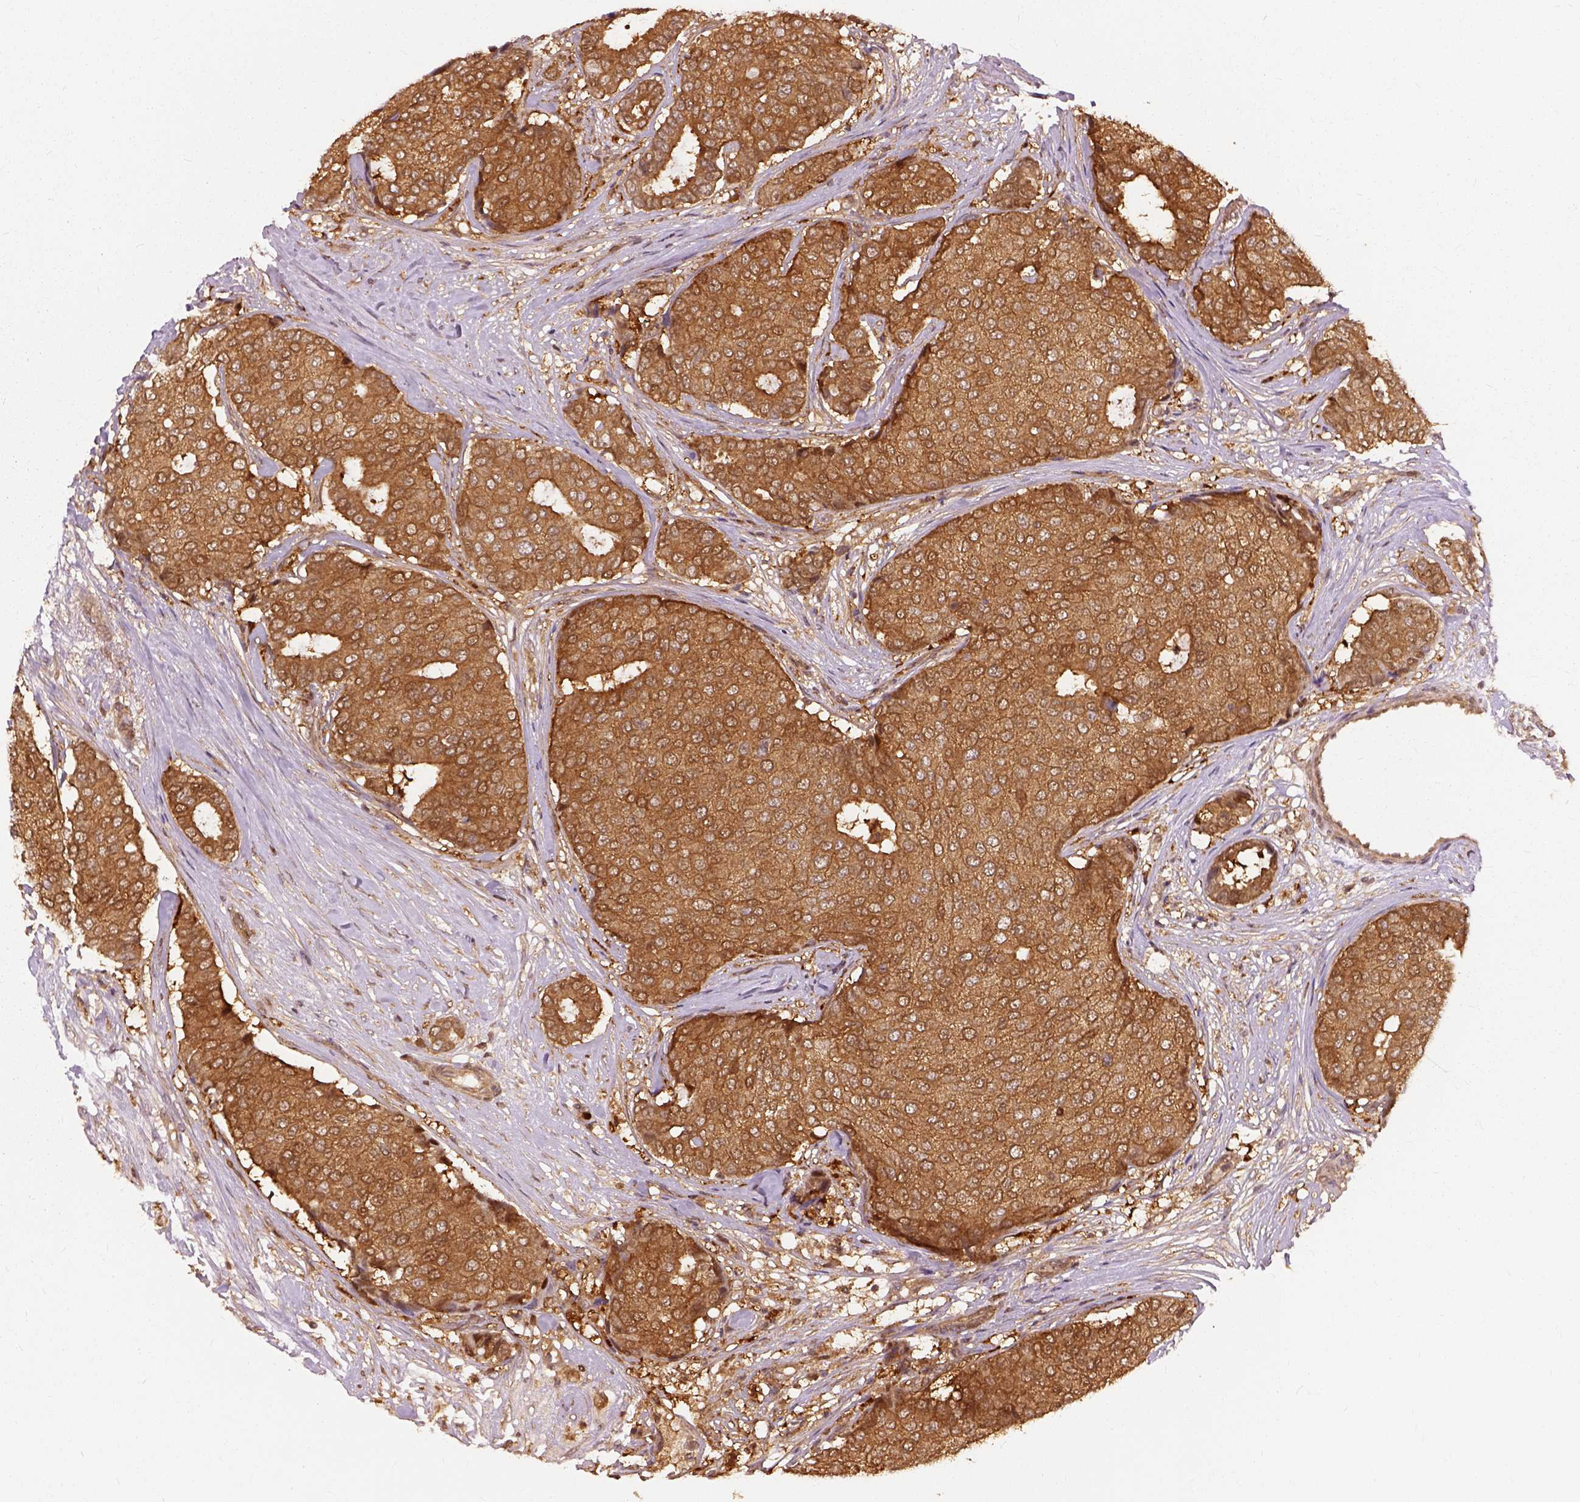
{"staining": {"intensity": "moderate", "quantity": ">75%", "location": "cytoplasmic/membranous"}, "tissue": "breast cancer", "cell_type": "Tumor cells", "image_type": "cancer", "snomed": [{"axis": "morphology", "description": "Duct carcinoma"}, {"axis": "topography", "description": "Breast"}], "caption": "A brown stain labels moderate cytoplasmic/membranous staining of a protein in breast invasive ductal carcinoma tumor cells. (brown staining indicates protein expression, while blue staining denotes nuclei).", "gene": "GPI", "patient": {"sex": "female", "age": 75}}